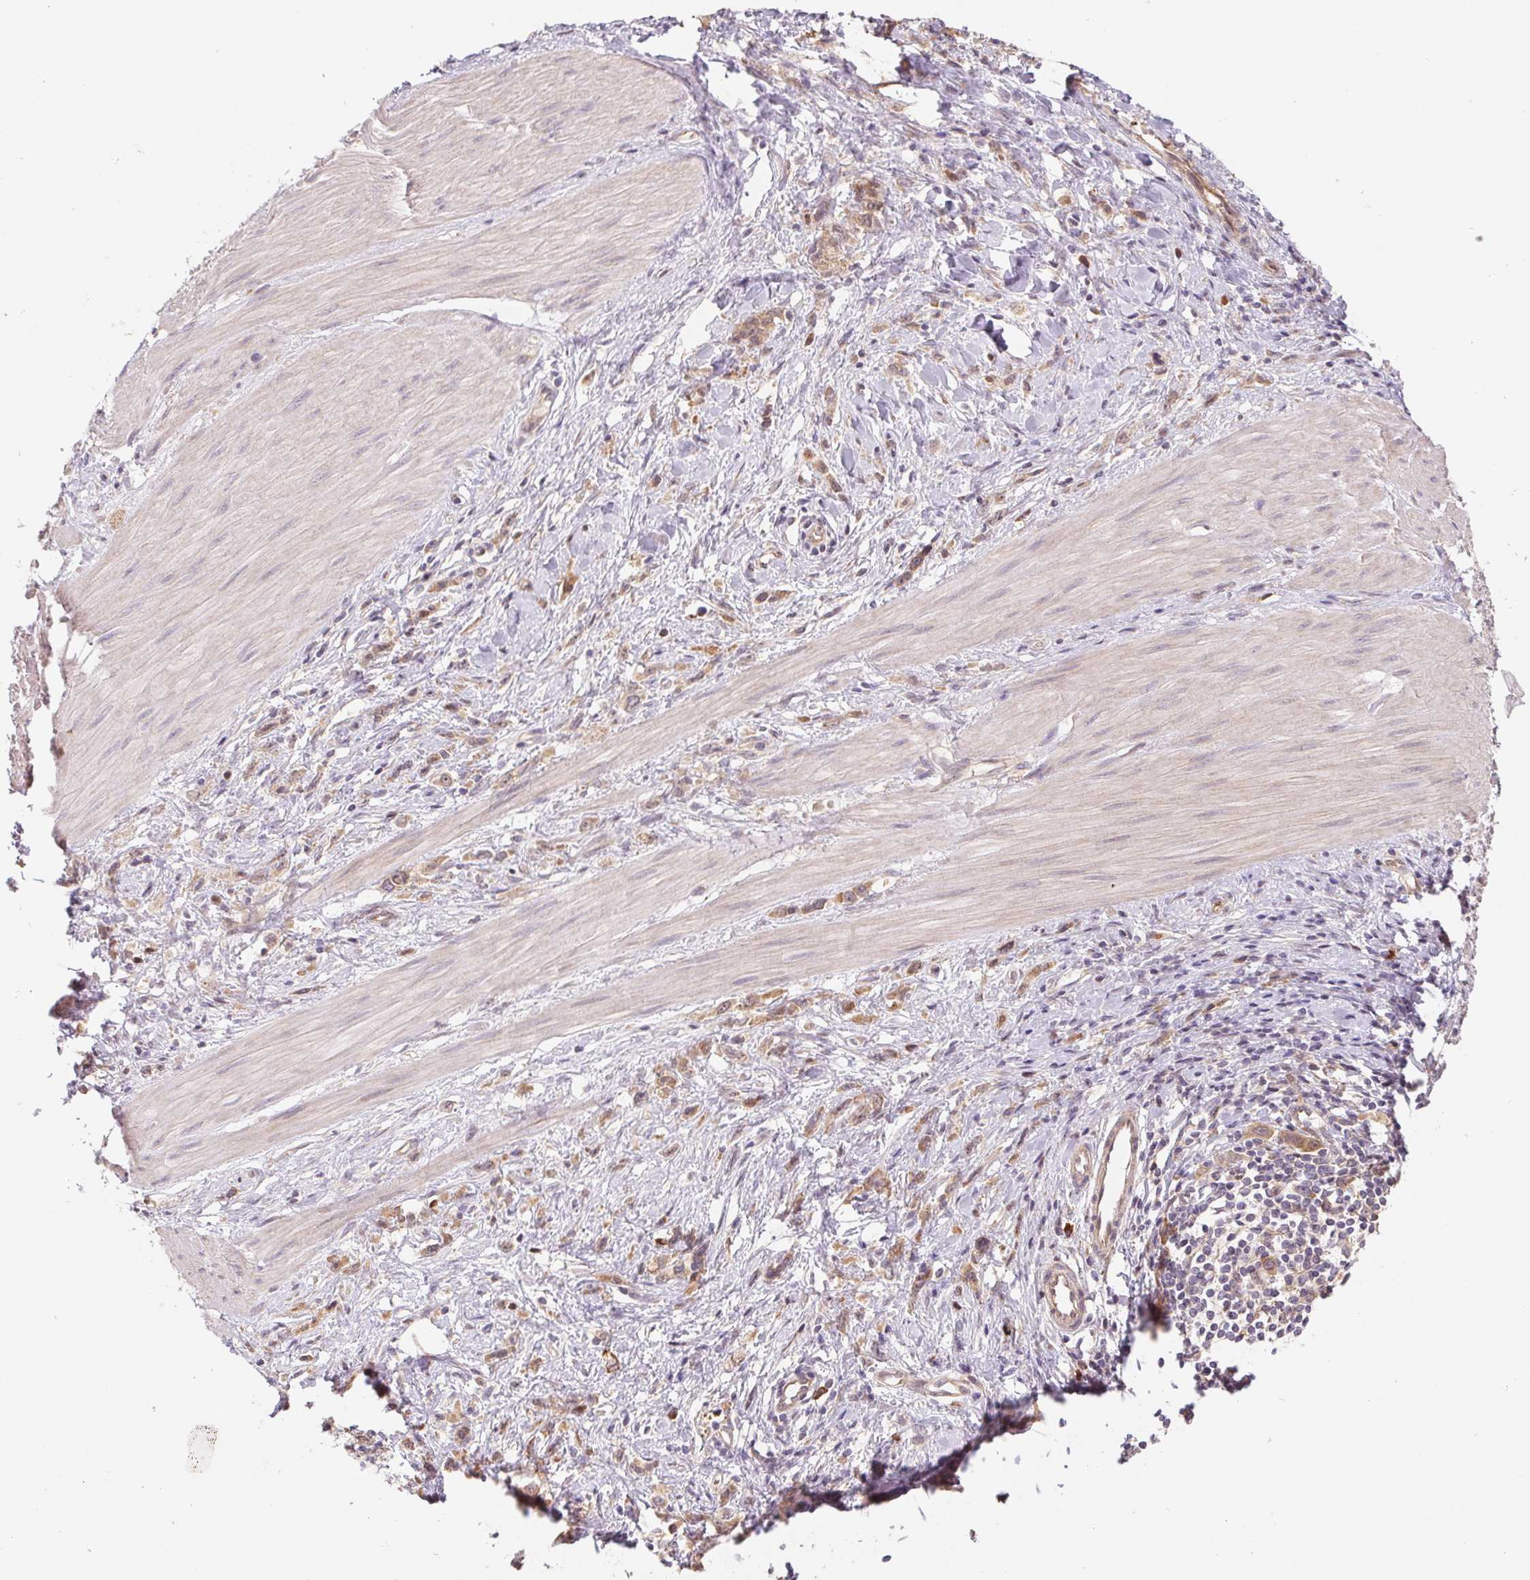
{"staining": {"intensity": "weak", "quantity": ">75%", "location": "cytoplasmic/membranous"}, "tissue": "stomach cancer", "cell_type": "Tumor cells", "image_type": "cancer", "snomed": [{"axis": "morphology", "description": "Adenocarcinoma, NOS"}, {"axis": "topography", "description": "Stomach"}], "caption": "Approximately >75% of tumor cells in human stomach cancer show weak cytoplasmic/membranous protein staining as visualized by brown immunohistochemical staining.", "gene": "RRM1", "patient": {"sex": "male", "age": 47}}